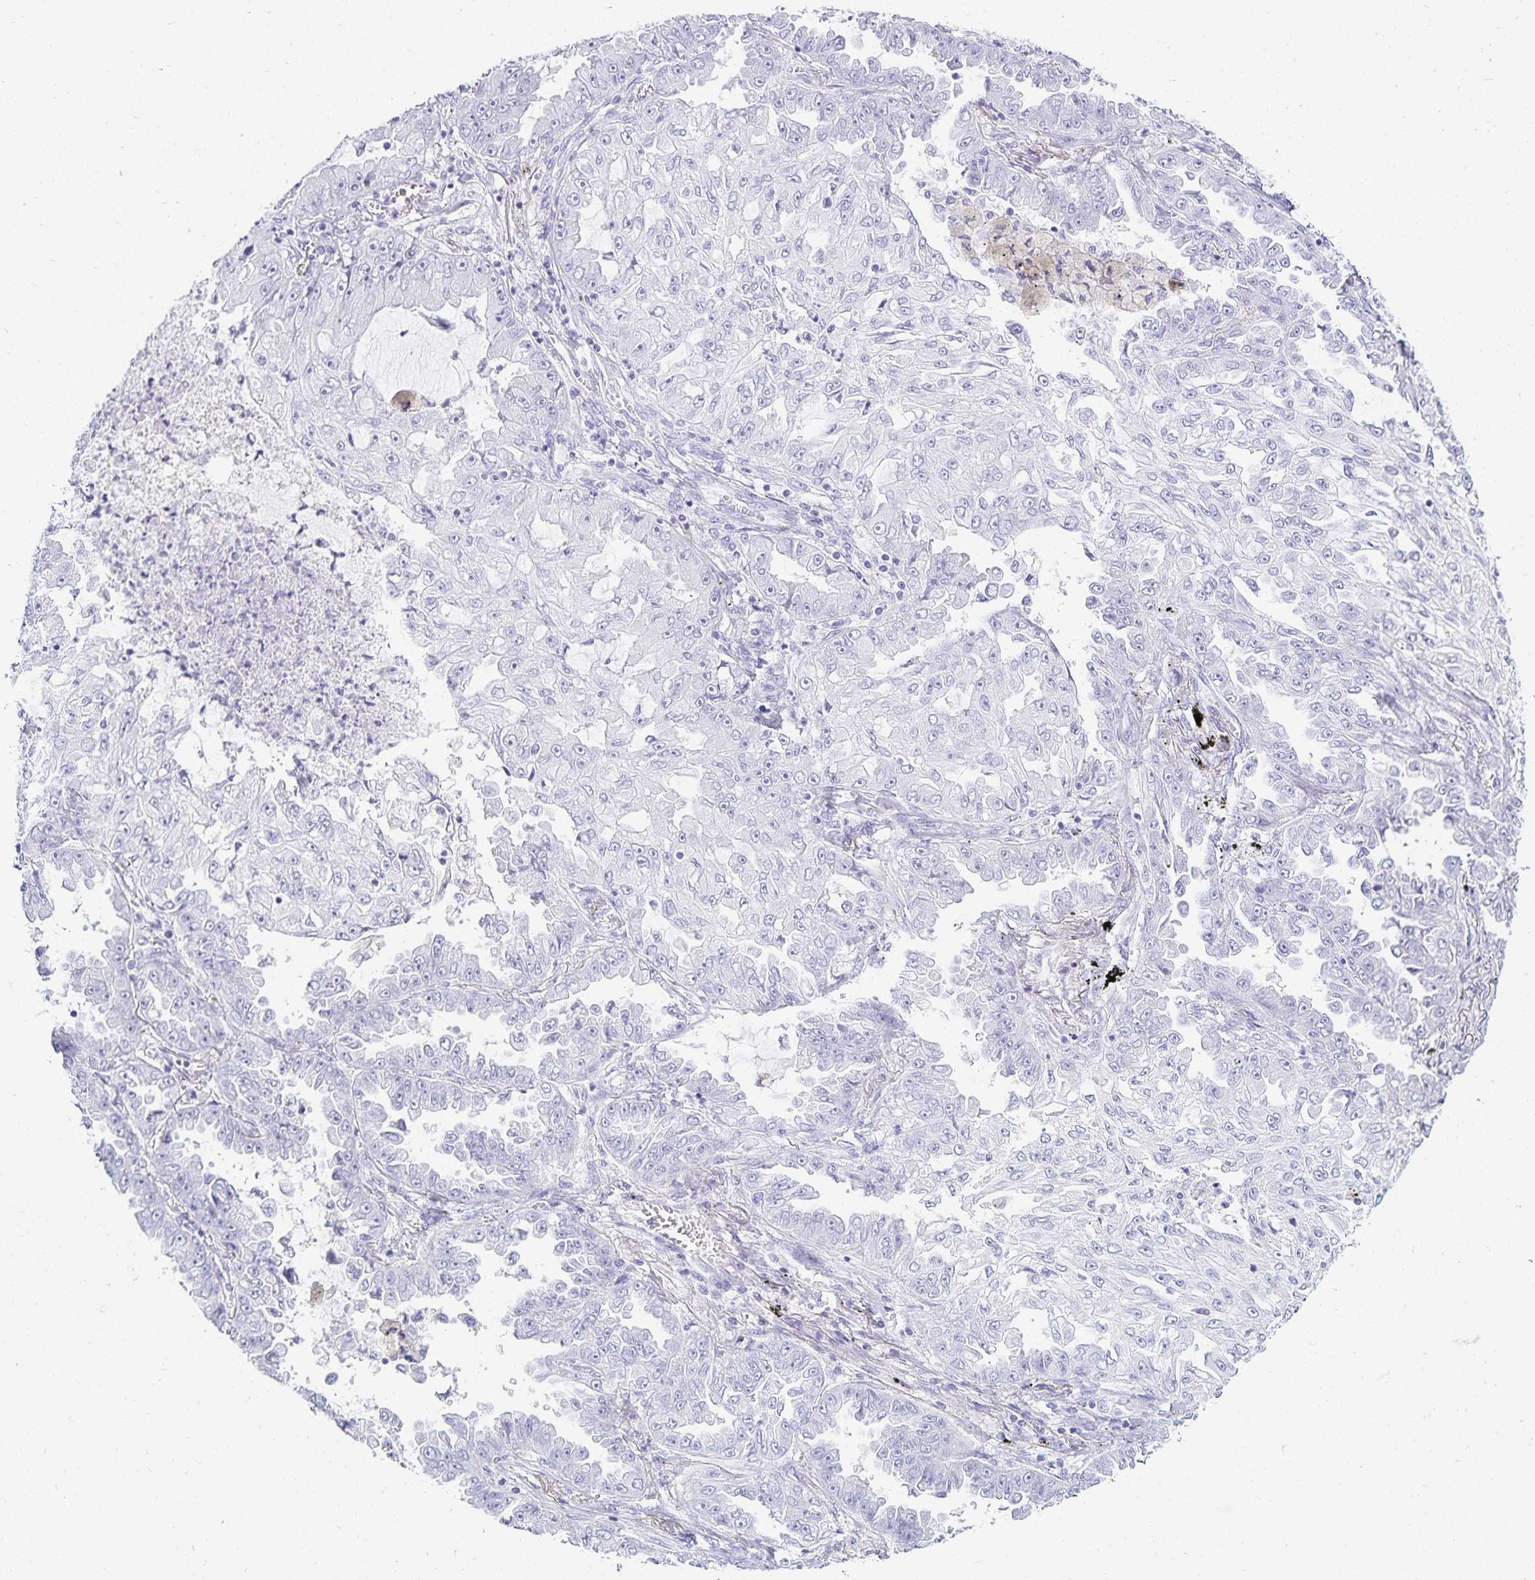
{"staining": {"intensity": "negative", "quantity": "none", "location": "none"}, "tissue": "lung cancer", "cell_type": "Tumor cells", "image_type": "cancer", "snomed": [{"axis": "morphology", "description": "Adenocarcinoma, NOS"}, {"axis": "topography", "description": "Lung"}], "caption": "The image shows no staining of tumor cells in lung cancer.", "gene": "GP2", "patient": {"sex": "female", "age": 52}}